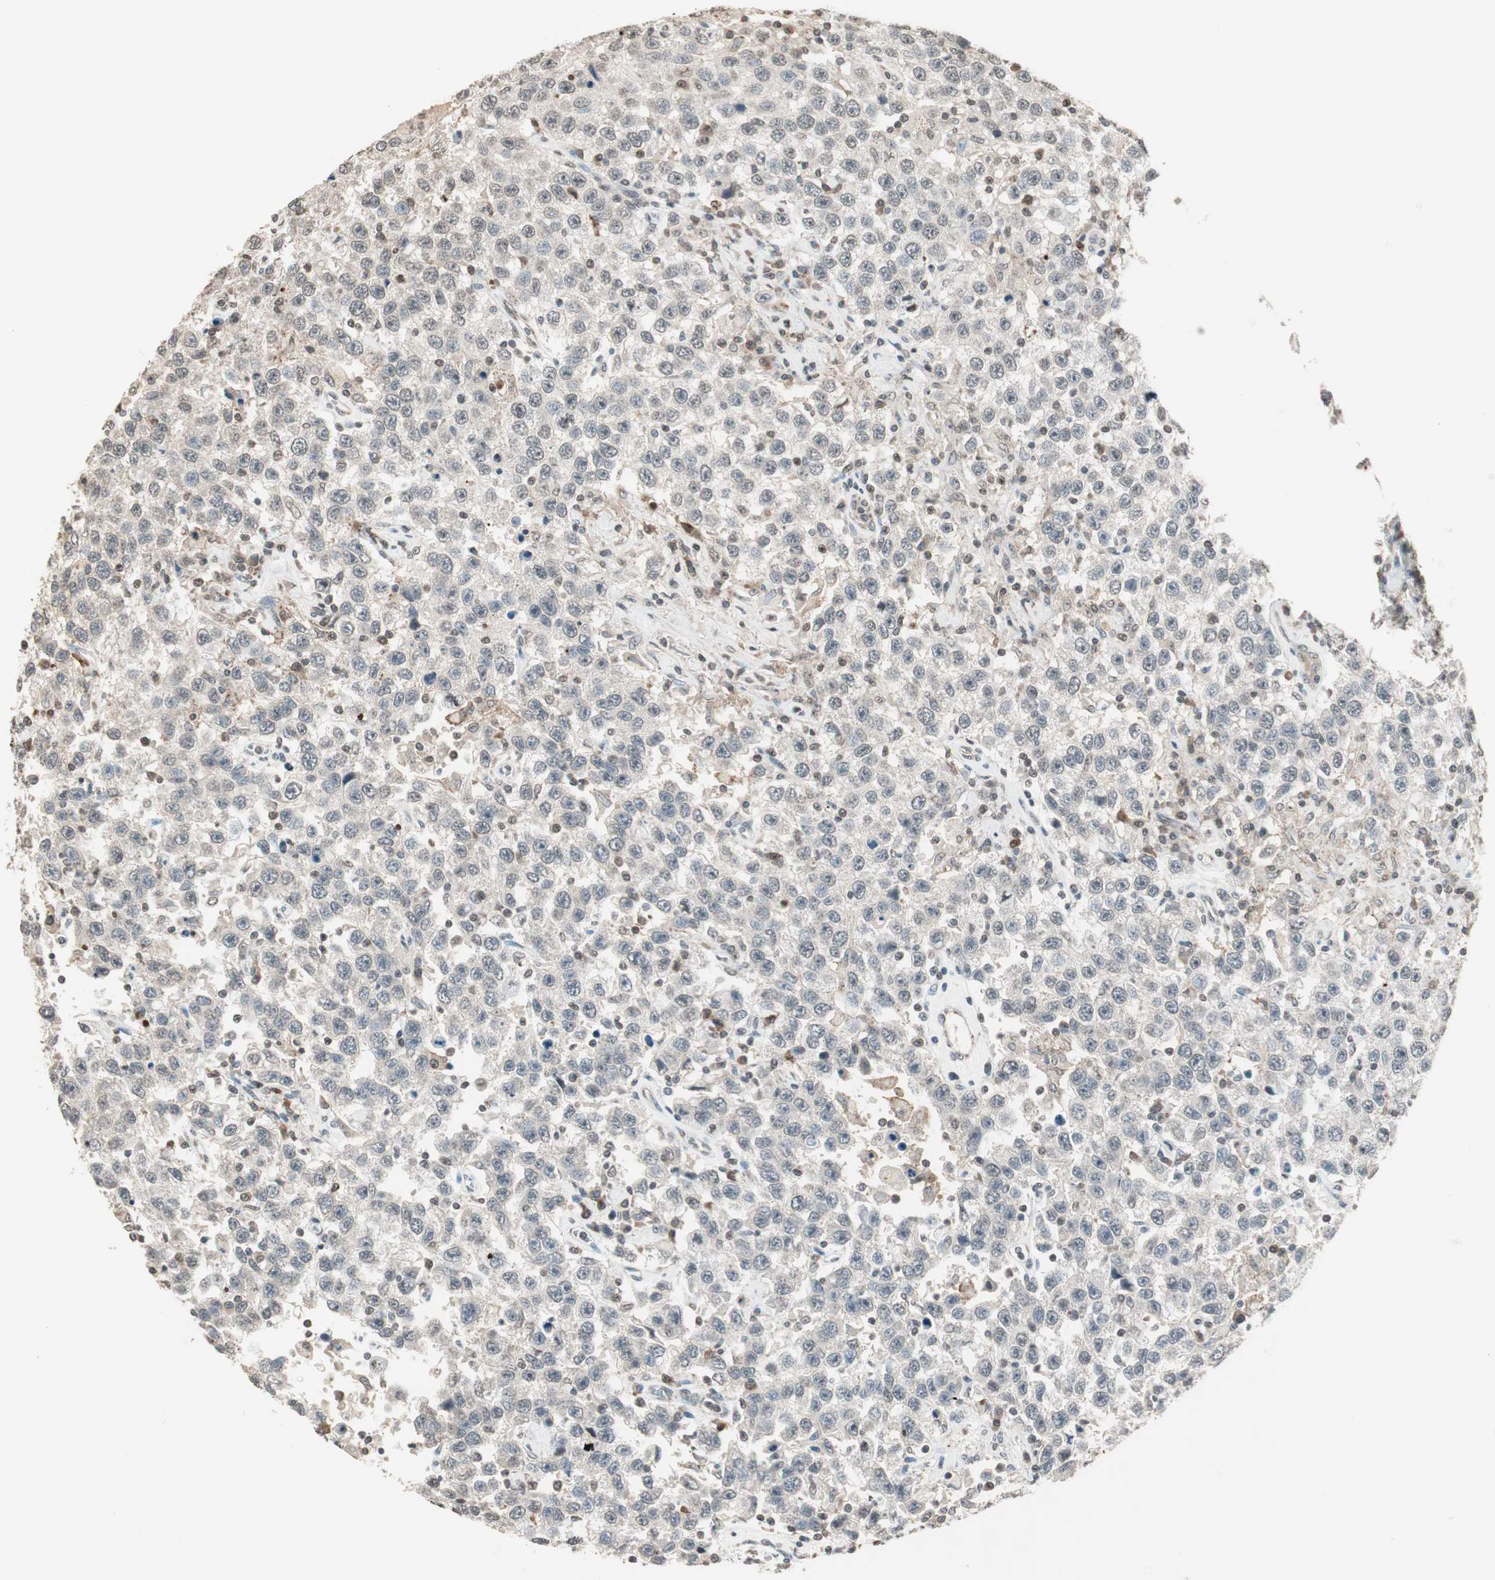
{"staining": {"intensity": "negative", "quantity": "none", "location": "none"}, "tissue": "testis cancer", "cell_type": "Tumor cells", "image_type": "cancer", "snomed": [{"axis": "morphology", "description": "Seminoma, NOS"}, {"axis": "topography", "description": "Testis"}], "caption": "Tumor cells are negative for brown protein staining in seminoma (testis).", "gene": "PRELID1", "patient": {"sex": "male", "age": 41}}